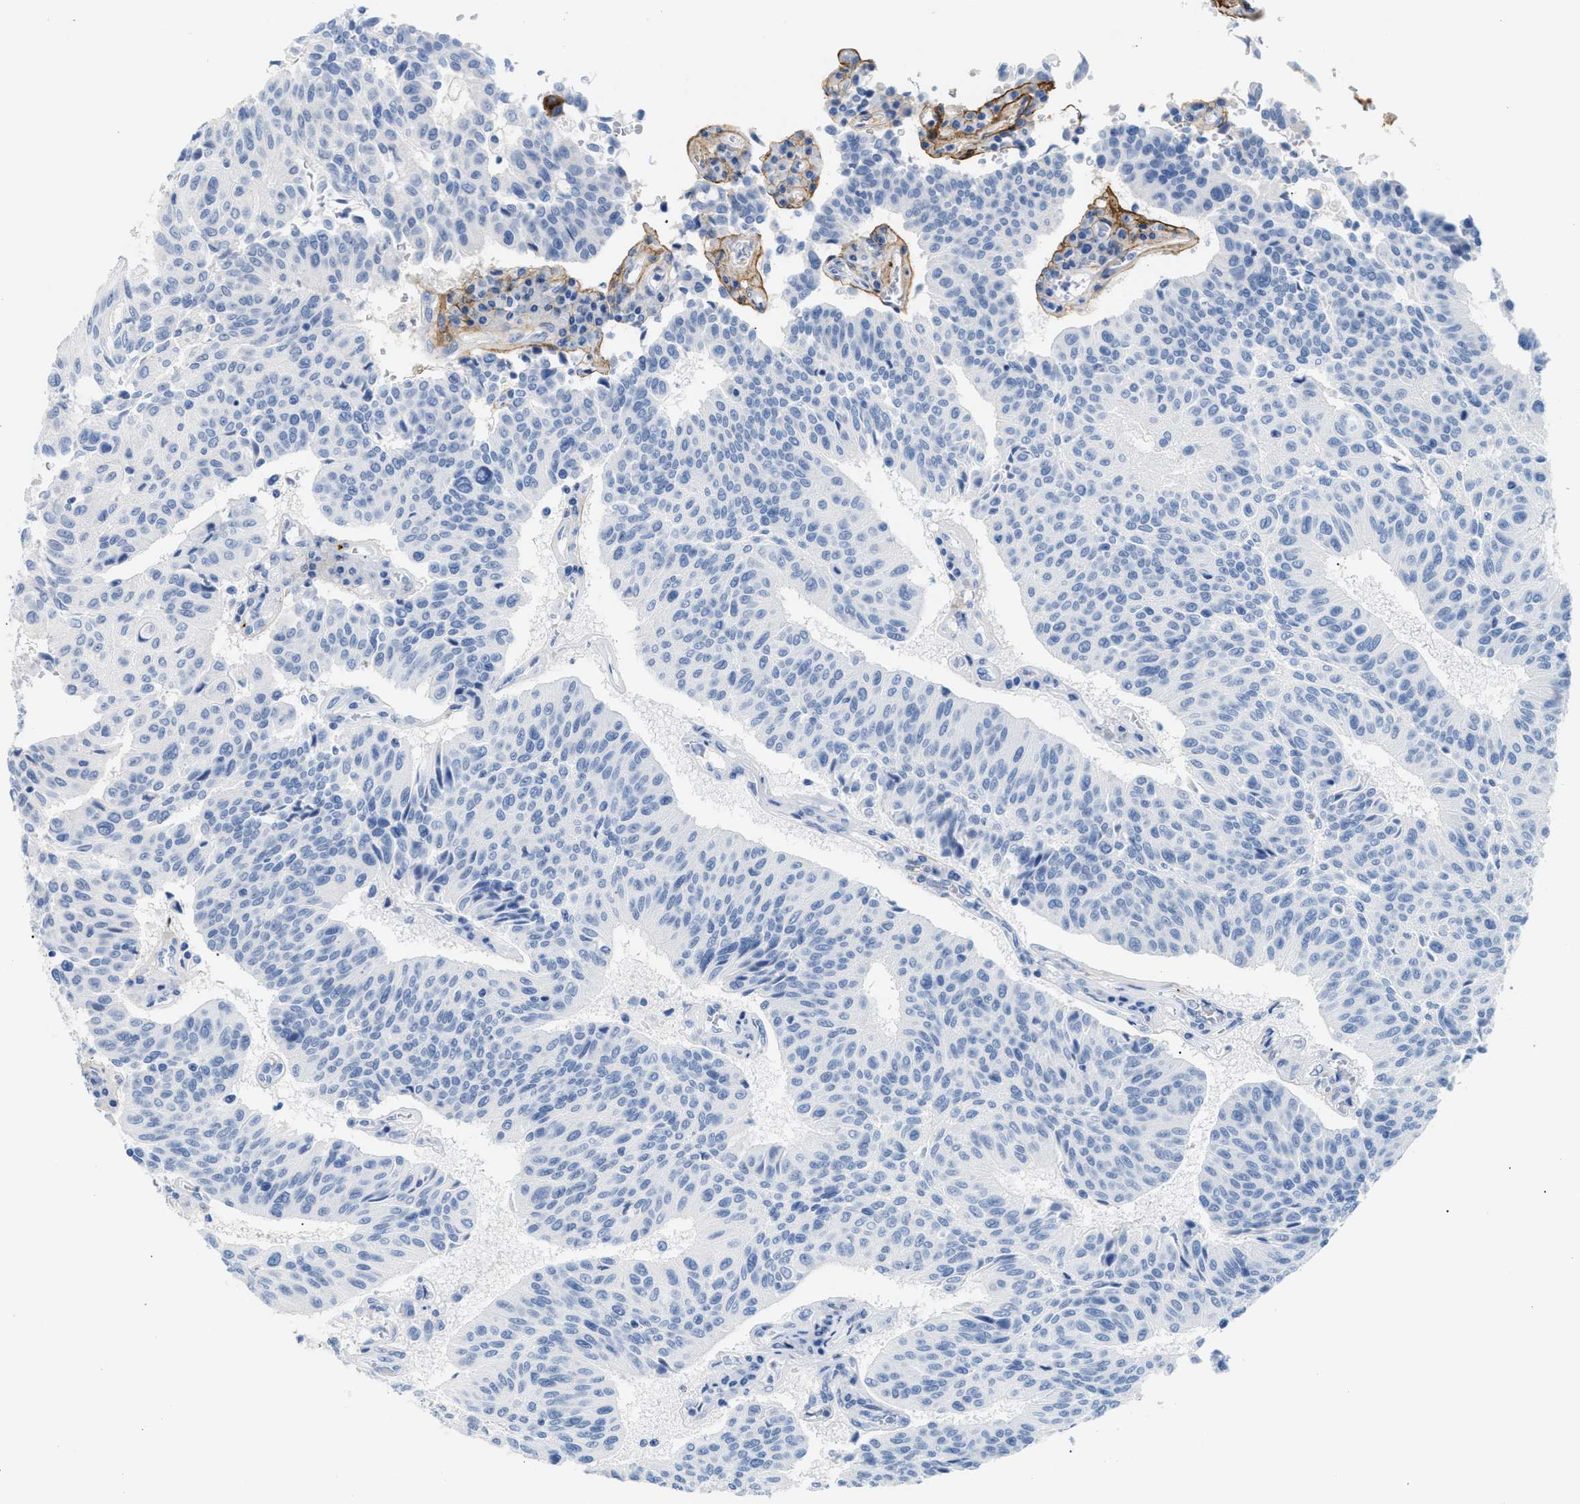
{"staining": {"intensity": "negative", "quantity": "none", "location": "none"}, "tissue": "urothelial cancer", "cell_type": "Tumor cells", "image_type": "cancer", "snomed": [{"axis": "morphology", "description": "Urothelial carcinoma, High grade"}, {"axis": "topography", "description": "Urinary bladder"}], "caption": "An IHC image of urothelial cancer is shown. There is no staining in tumor cells of urothelial cancer.", "gene": "TNR", "patient": {"sex": "male", "age": 66}}